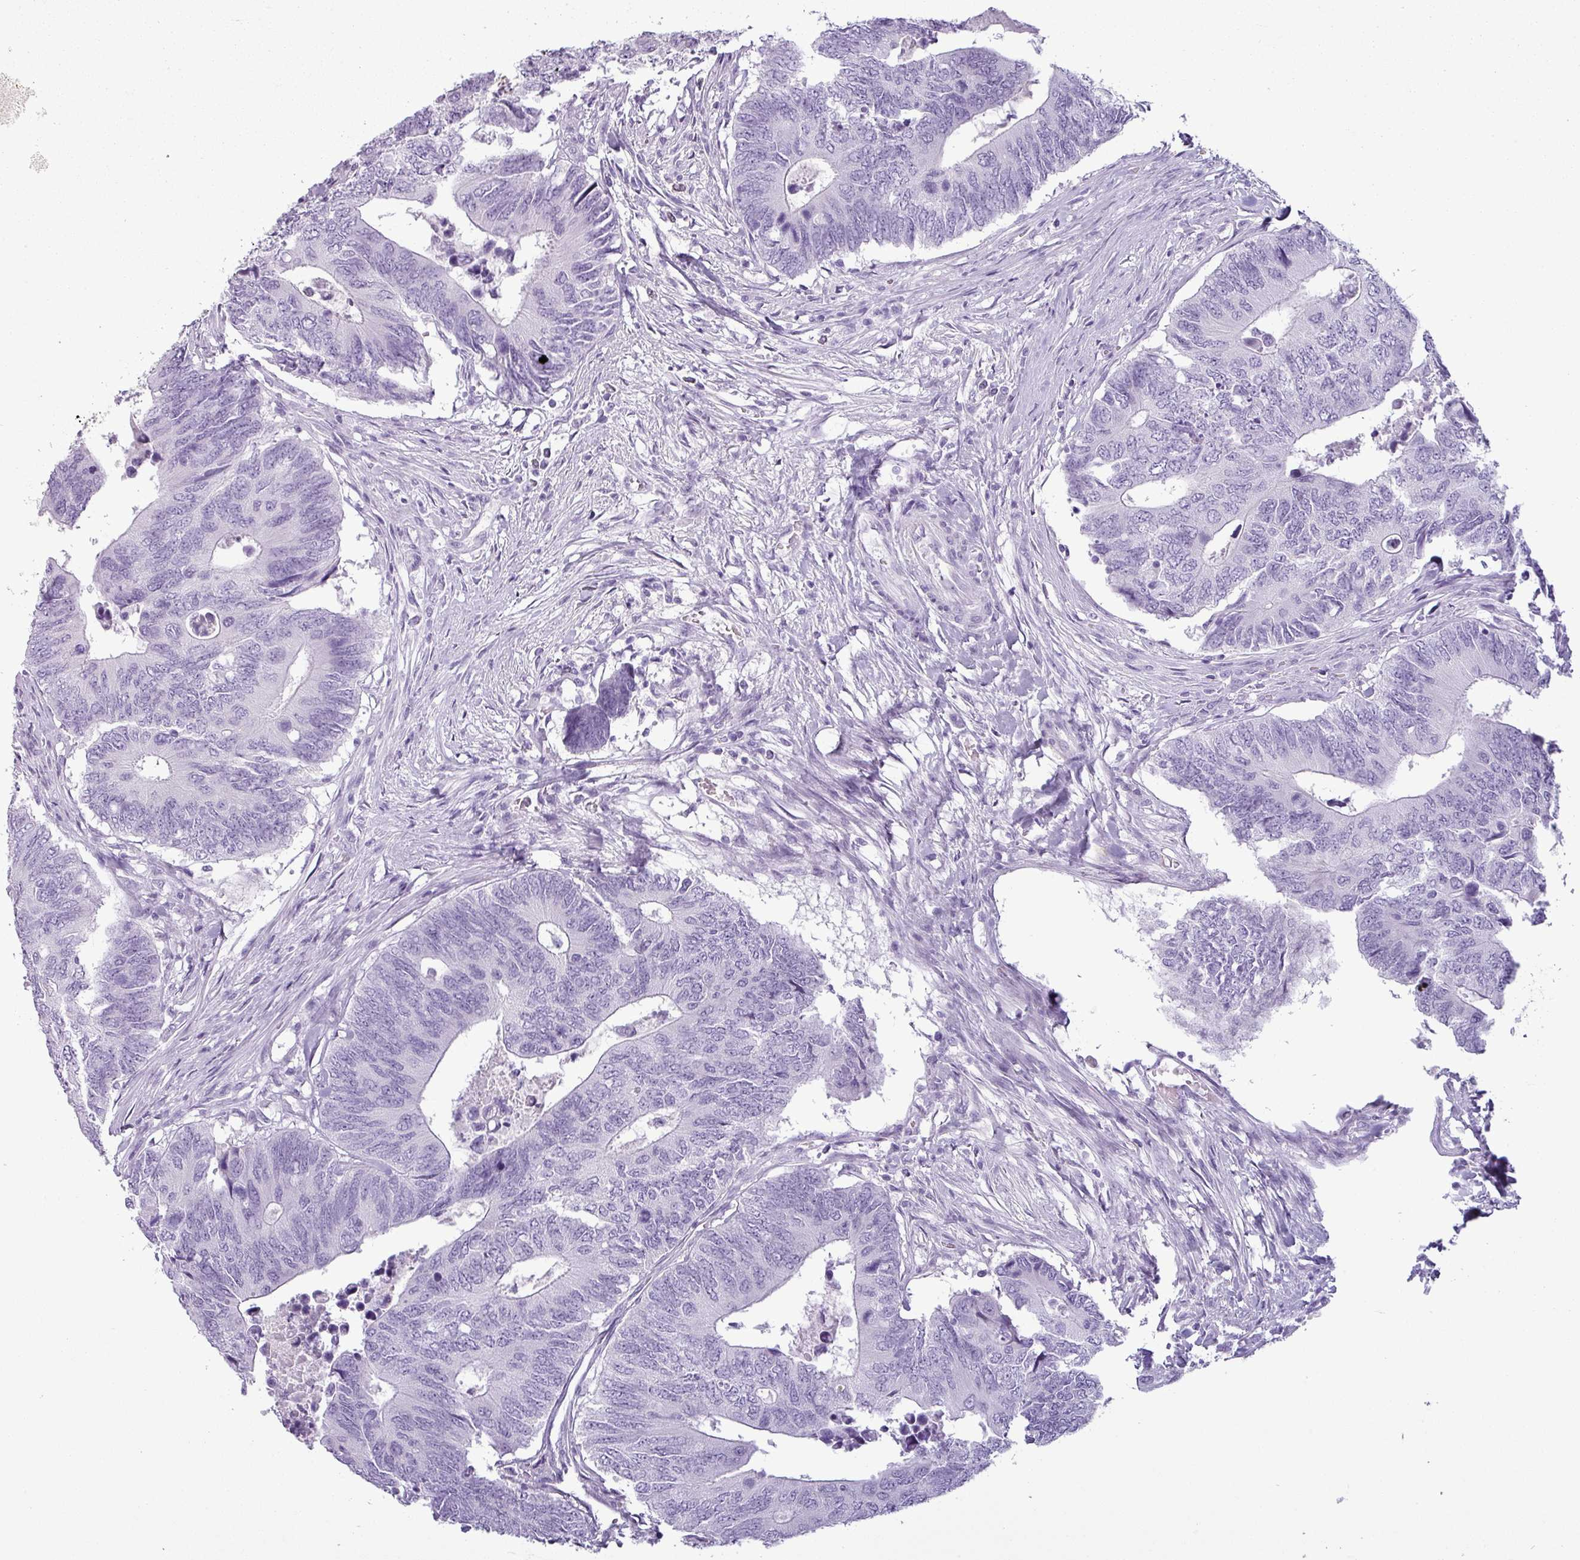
{"staining": {"intensity": "negative", "quantity": "none", "location": "none"}, "tissue": "colorectal cancer", "cell_type": "Tumor cells", "image_type": "cancer", "snomed": [{"axis": "morphology", "description": "Adenocarcinoma, NOS"}, {"axis": "topography", "description": "Colon"}], "caption": "Photomicrograph shows no protein positivity in tumor cells of colorectal cancer (adenocarcinoma) tissue.", "gene": "CDH16", "patient": {"sex": "male", "age": 87}}